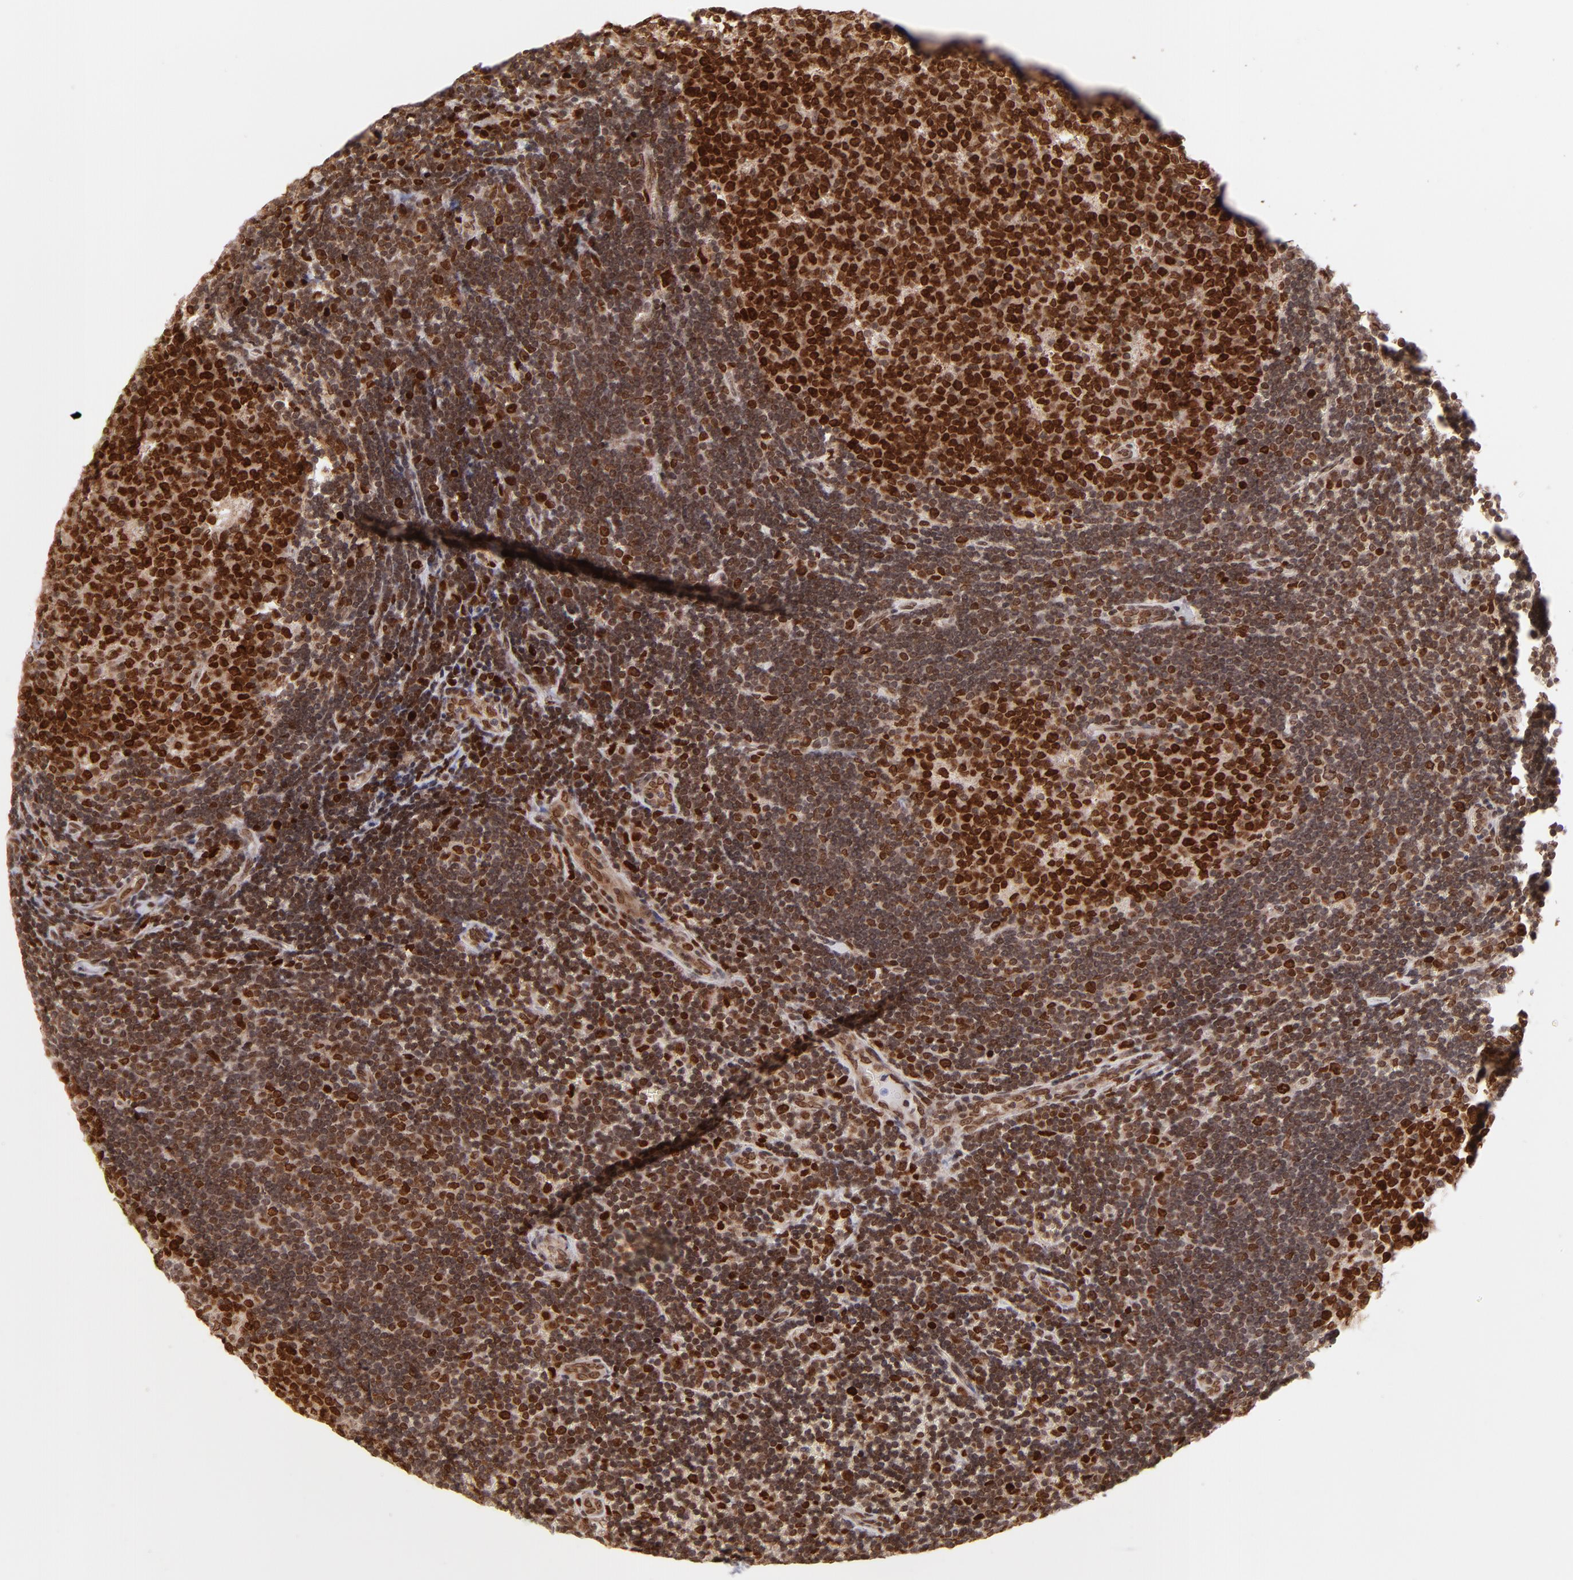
{"staining": {"intensity": "strong", "quantity": ">75%", "location": "nuclear"}, "tissue": "lymph node", "cell_type": "Germinal center cells", "image_type": "normal", "snomed": [{"axis": "morphology", "description": "Normal tissue, NOS"}, {"axis": "topography", "description": "Lymph node"}, {"axis": "topography", "description": "Salivary gland"}], "caption": "The photomicrograph demonstrates a brown stain indicating the presence of a protein in the nuclear of germinal center cells in lymph node.", "gene": "TOP1MT", "patient": {"sex": "male", "age": 8}}